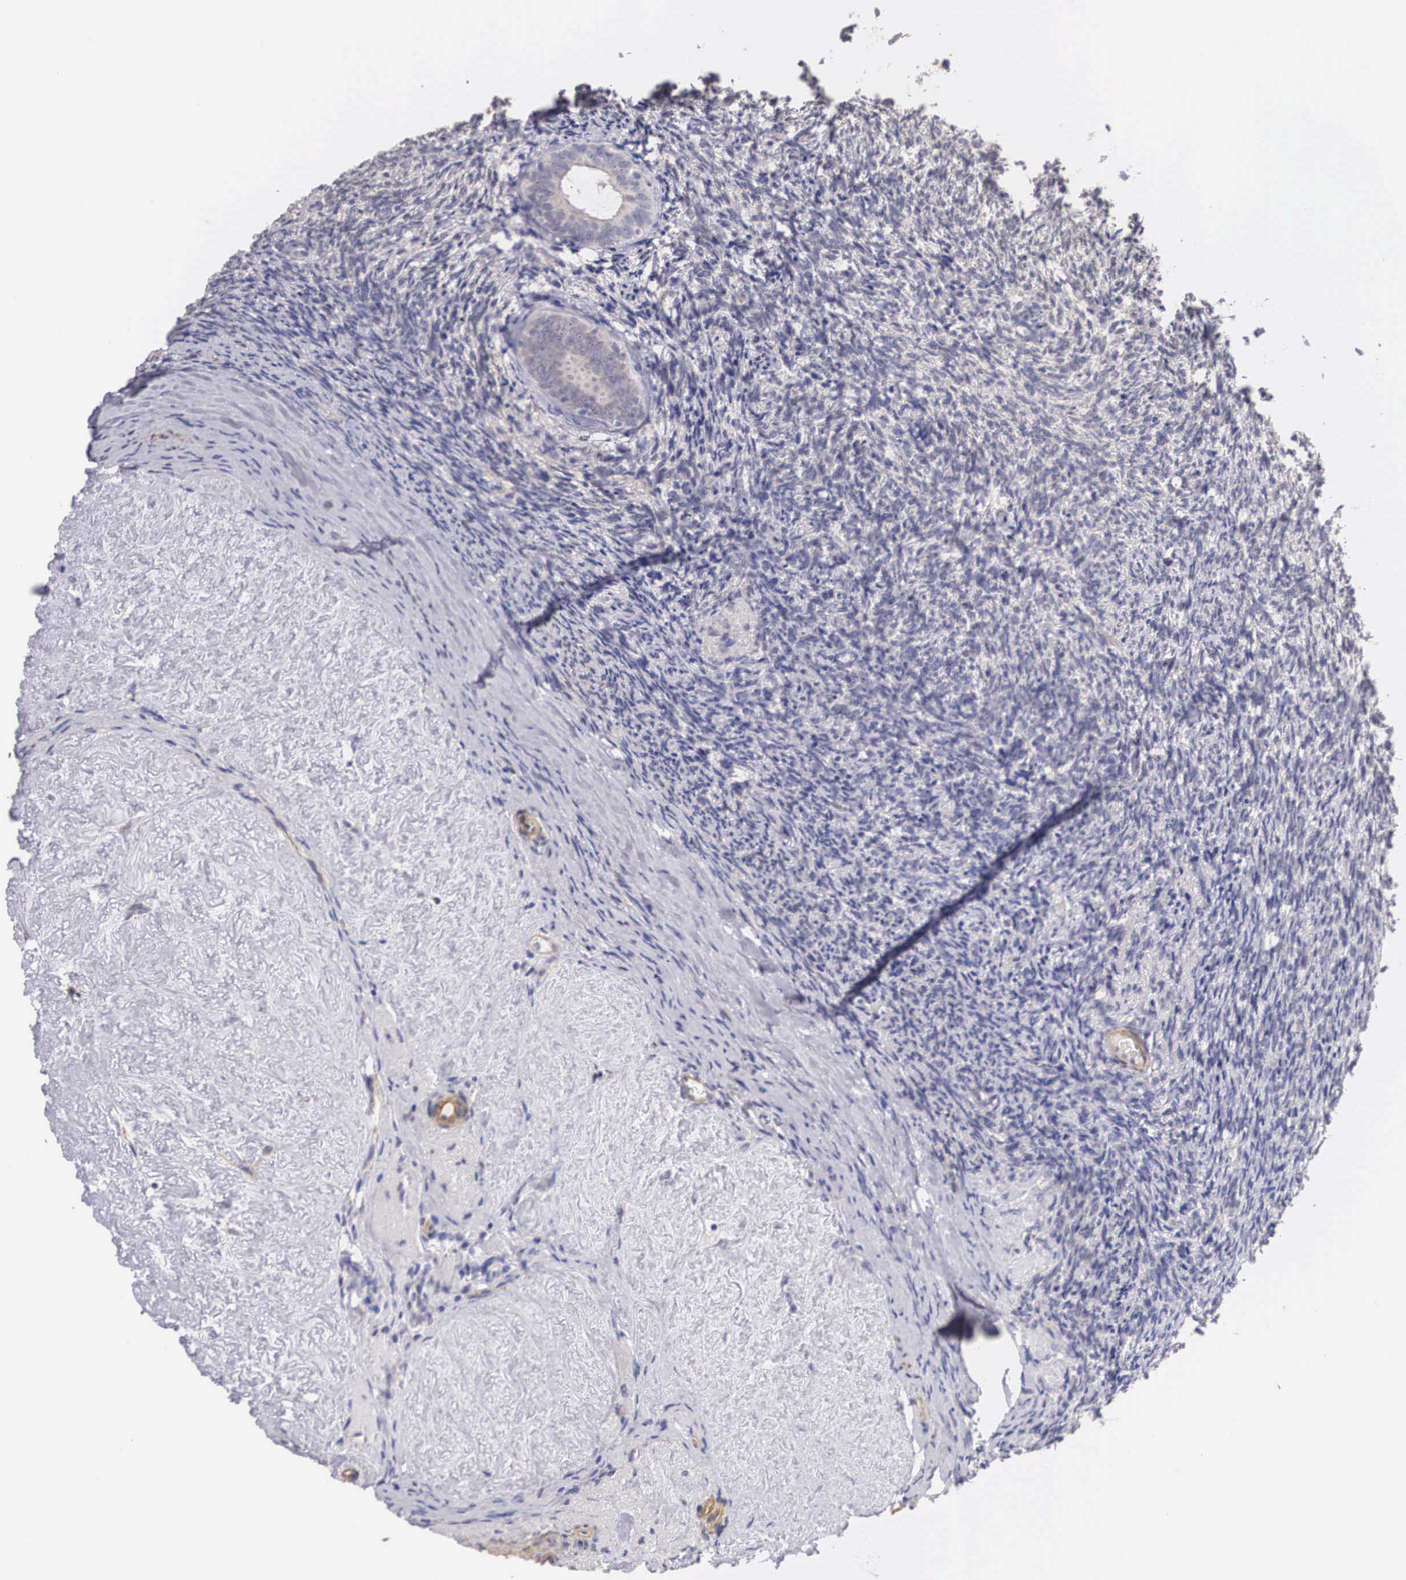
{"staining": {"intensity": "moderate", "quantity": ">75%", "location": "nuclear"}, "tissue": "ovary", "cell_type": "Follicle cells", "image_type": "normal", "snomed": [{"axis": "morphology", "description": "Normal tissue, NOS"}, {"axis": "topography", "description": "Ovary"}], "caption": "Immunohistochemistry photomicrograph of unremarkable ovary: human ovary stained using immunohistochemistry demonstrates medium levels of moderate protein expression localized specifically in the nuclear of follicle cells, appearing as a nuclear brown color.", "gene": "ENOX2", "patient": {"sex": "female", "age": 53}}